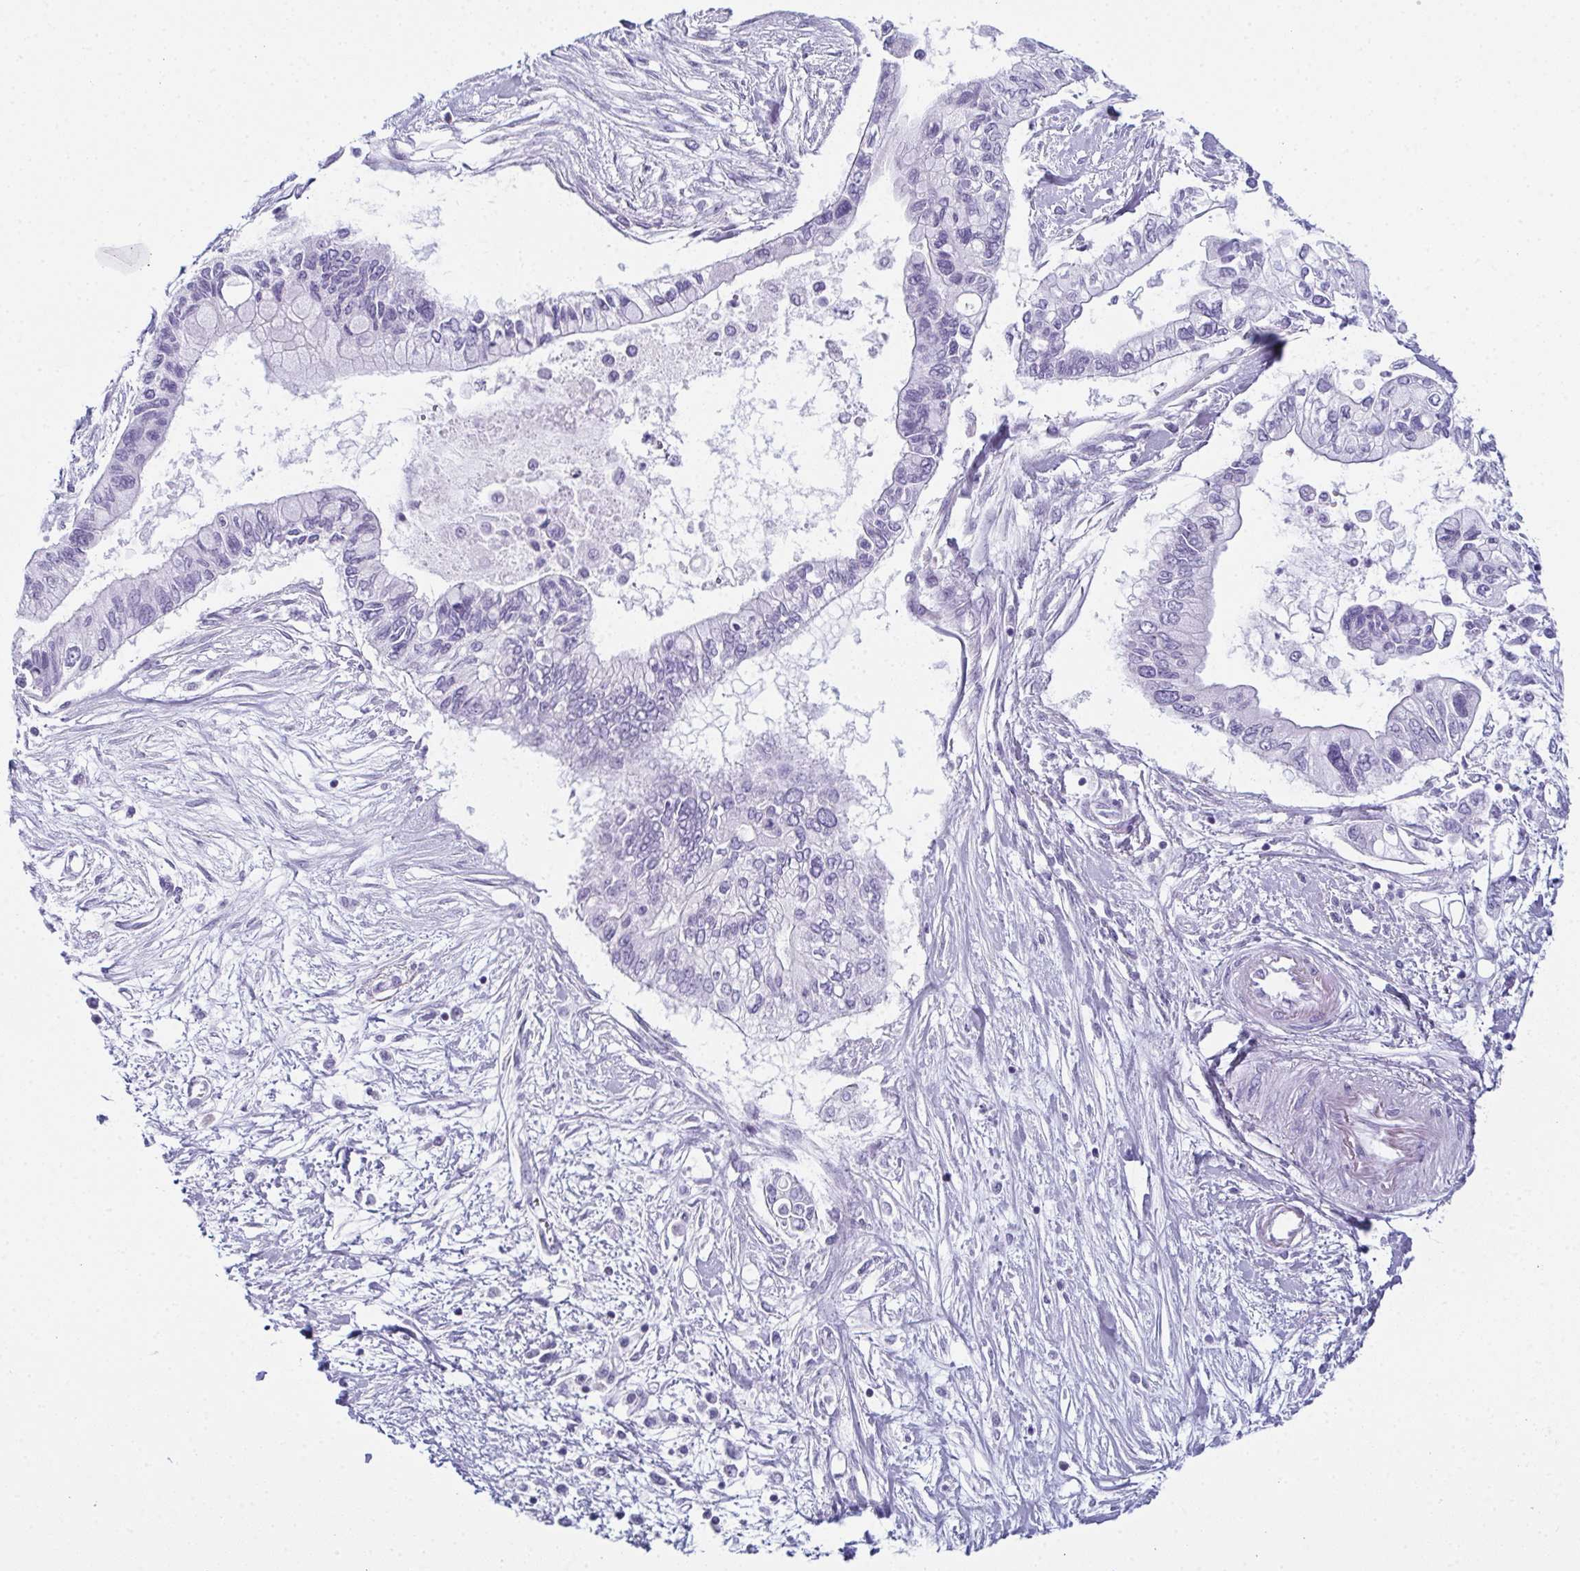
{"staining": {"intensity": "negative", "quantity": "none", "location": "none"}, "tissue": "pancreatic cancer", "cell_type": "Tumor cells", "image_type": "cancer", "snomed": [{"axis": "morphology", "description": "Adenocarcinoma, NOS"}, {"axis": "topography", "description": "Pancreas"}], "caption": "DAB immunohistochemical staining of adenocarcinoma (pancreatic) reveals no significant expression in tumor cells.", "gene": "ENKUR", "patient": {"sex": "female", "age": 77}}